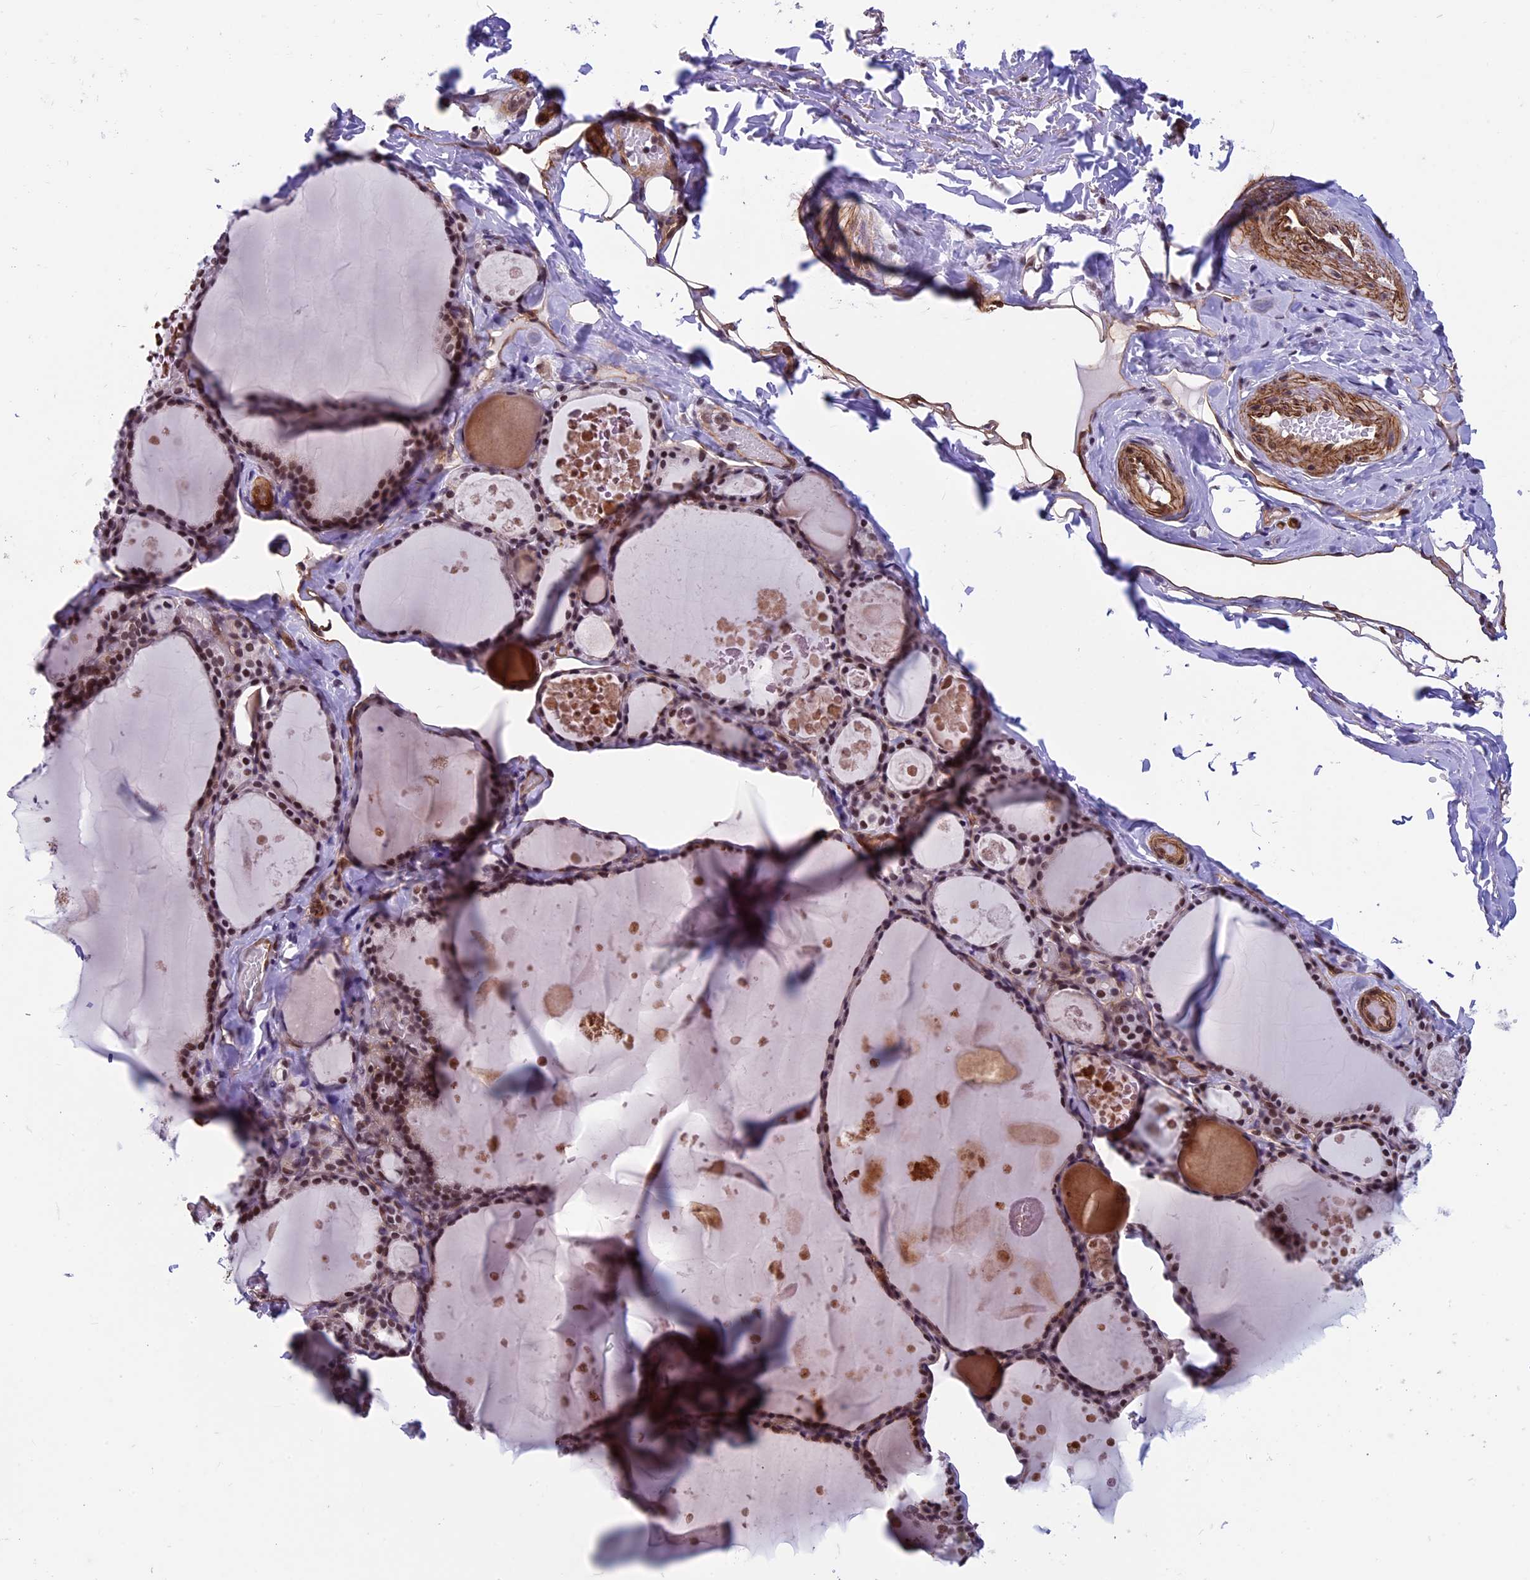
{"staining": {"intensity": "strong", "quantity": ">75%", "location": "nuclear"}, "tissue": "thyroid gland", "cell_type": "Glandular cells", "image_type": "normal", "snomed": [{"axis": "morphology", "description": "Normal tissue, NOS"}, {"axis": "topography", "description": "Thyroid gland"}], "caption": "Immunohistochemistry histopathology image of normal thyroid gland: thyroid gland stained using IHC displays high levels of strong protein expression localized specifically in the nuclear of glandular cells, appearing as a nuclear brown color.", "gene": "NIPBL", "patient": {"sex": "male", "age": 56}}